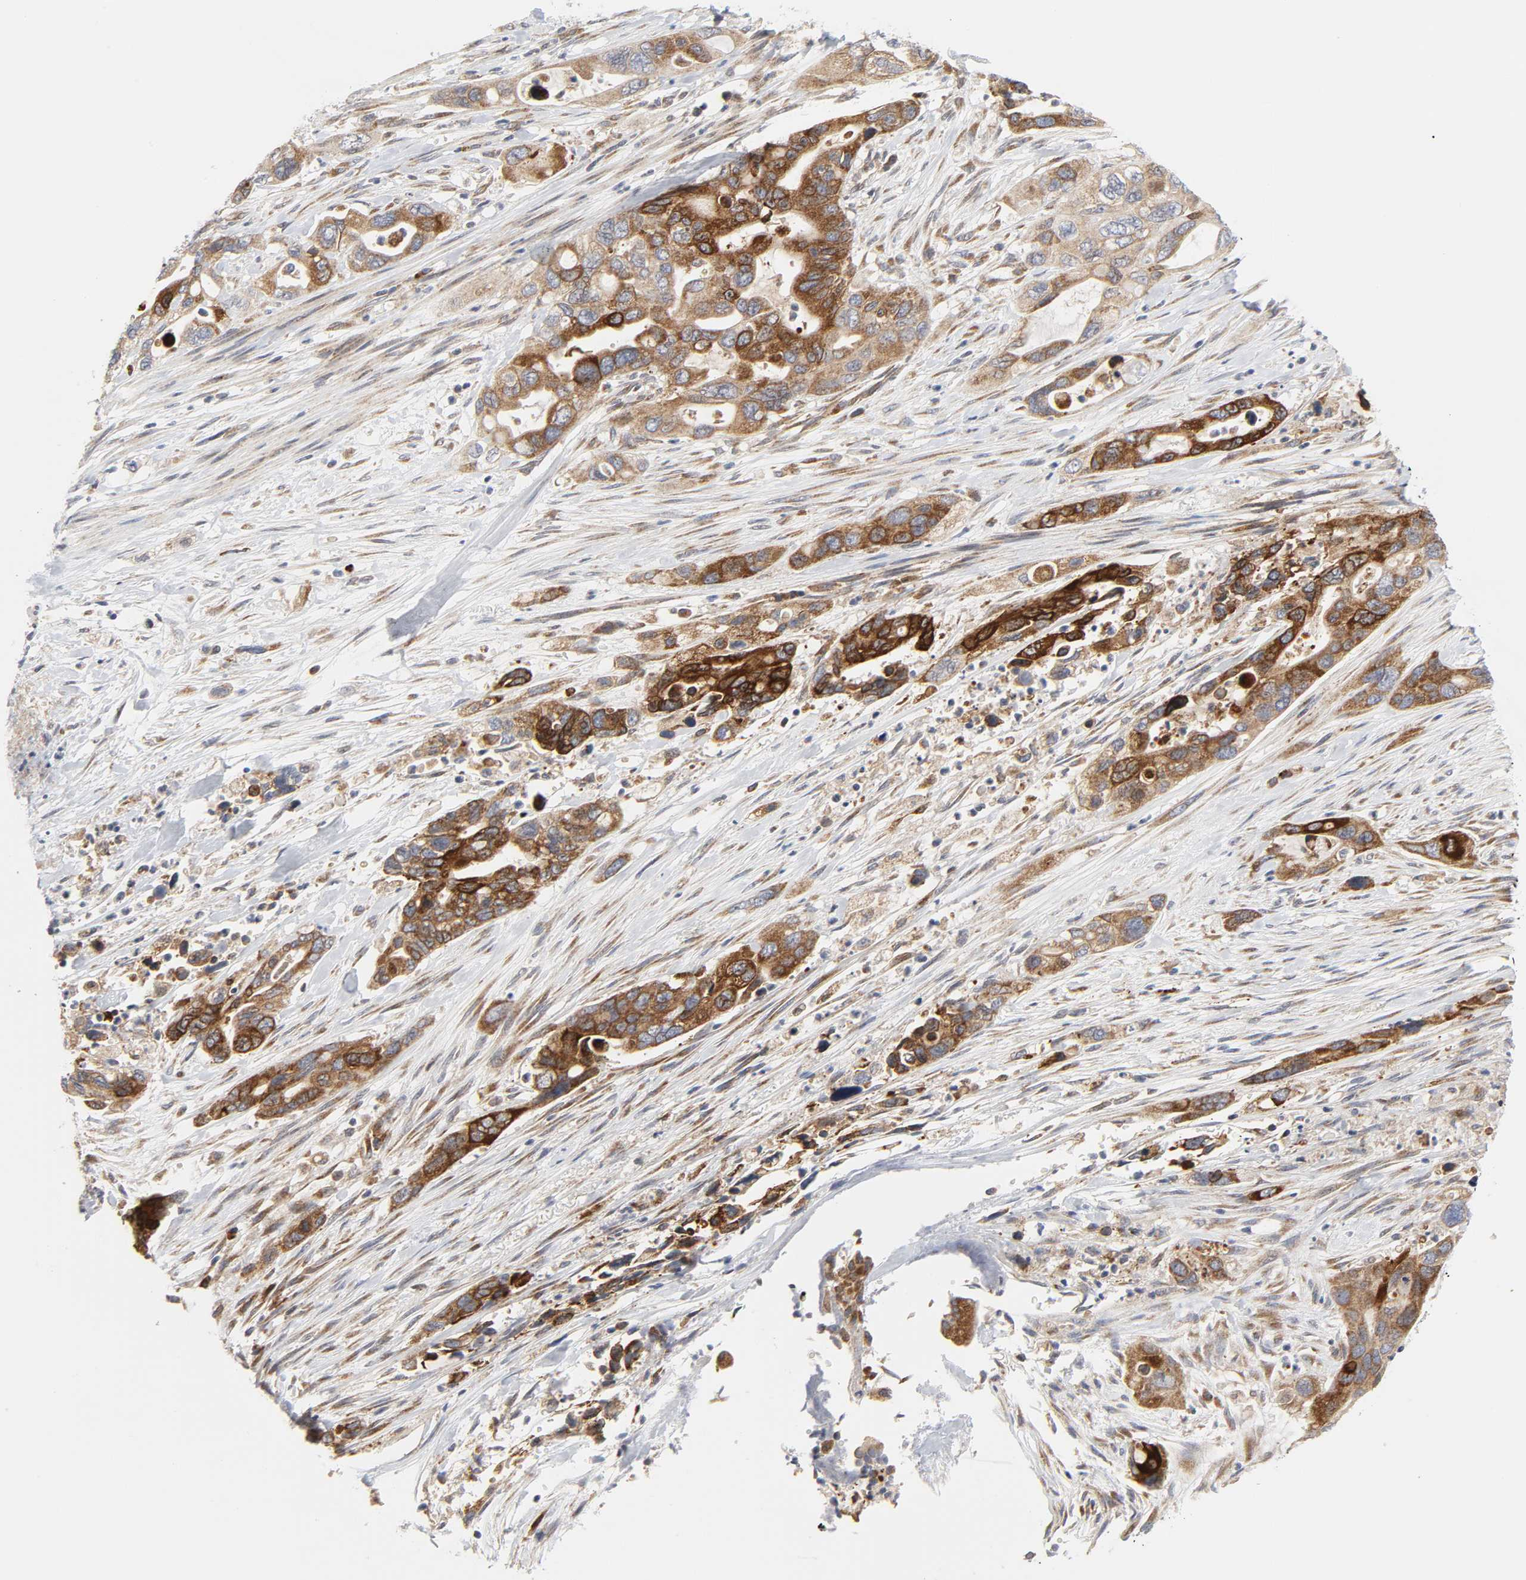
{"staining": {"intensity": "strong", "quantity": ">75%", "location": "cytoplasmic/membranous"}, "tissue": "pancreatic cancer", "cell_type": "Tumor cells", "image_type": "cancer", "snomed": [{"axis": "morphology", "description": "Adenocarcinoma, NOS"}, {"axis": "topography", "description": "Pancreas"}], "caption": "Immunohistochemistry (DAB) staining of pancreatic adenocarcinoma demonstrates strong cytoplasmic/membranous protein staining in approximately >75% of tumor cells.", "gene": "BAX", "patient": {"sex": "female", "age": 71}}